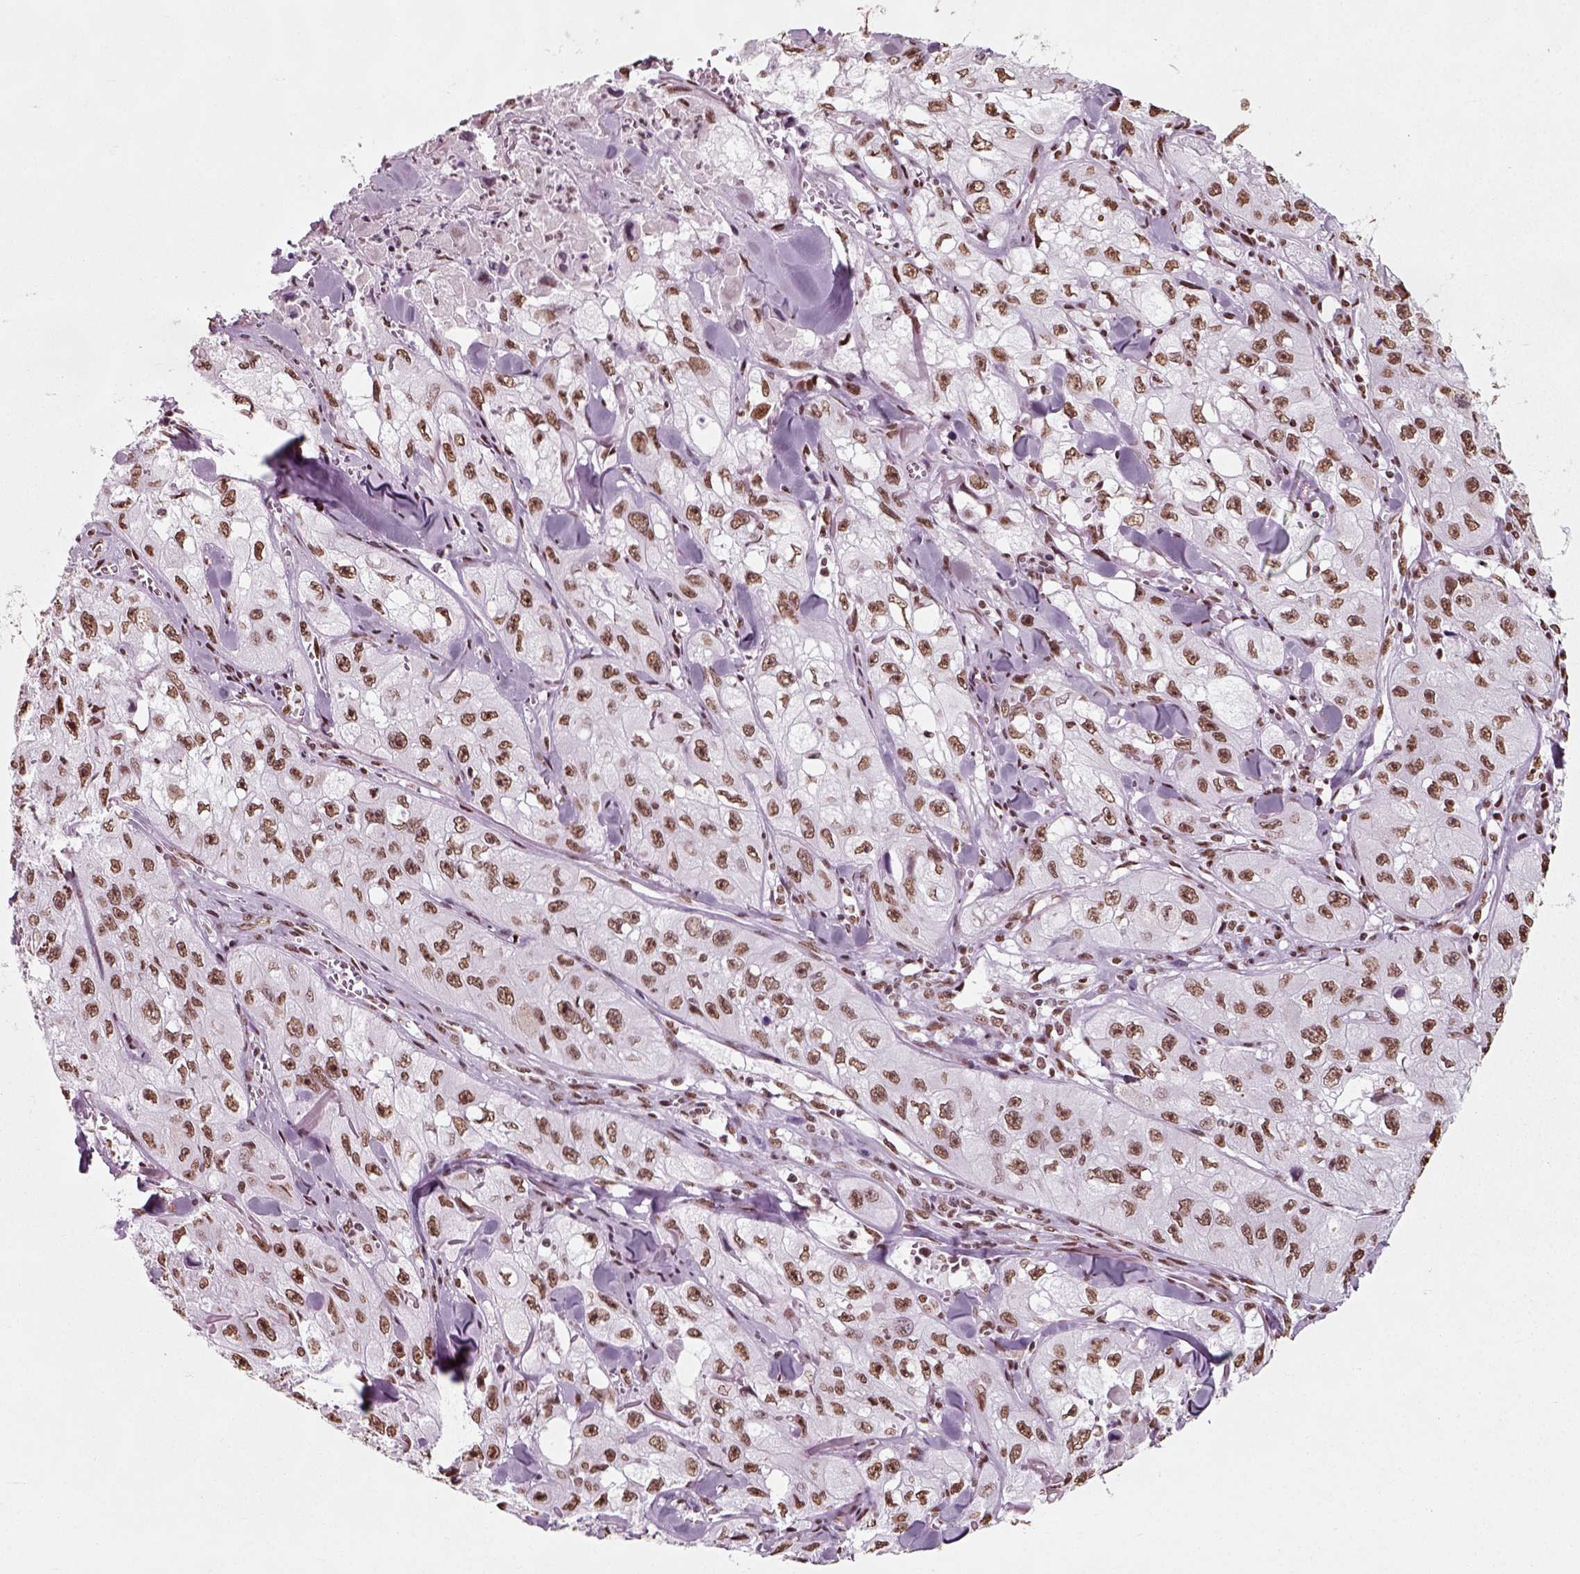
{"staining": {"intensity": "moderate", "quantity": ">75%", "location": "nuclear"}, "tissue": "skin cancer", "cell_type": "Tumor cells", "image_type": "cancer", "snomed": [{"axis": "morphology", "description": "Squamous cell carcinoma, NOS"}, {"axis": "topography", "description": "Skin"}, {"axis": "topography", "description": "Subcutis"}], "caption": "An immunohistochemistry image of tumor tissue is shown. Protein staining in brown labels moderate nuclear positivity in skin squamous cell carcinoma within tumor cells. (IHC, brightfield microscopy, high magnification).", "gene": "POLR1H", "patient": {"sex": "male", "age": 73}}